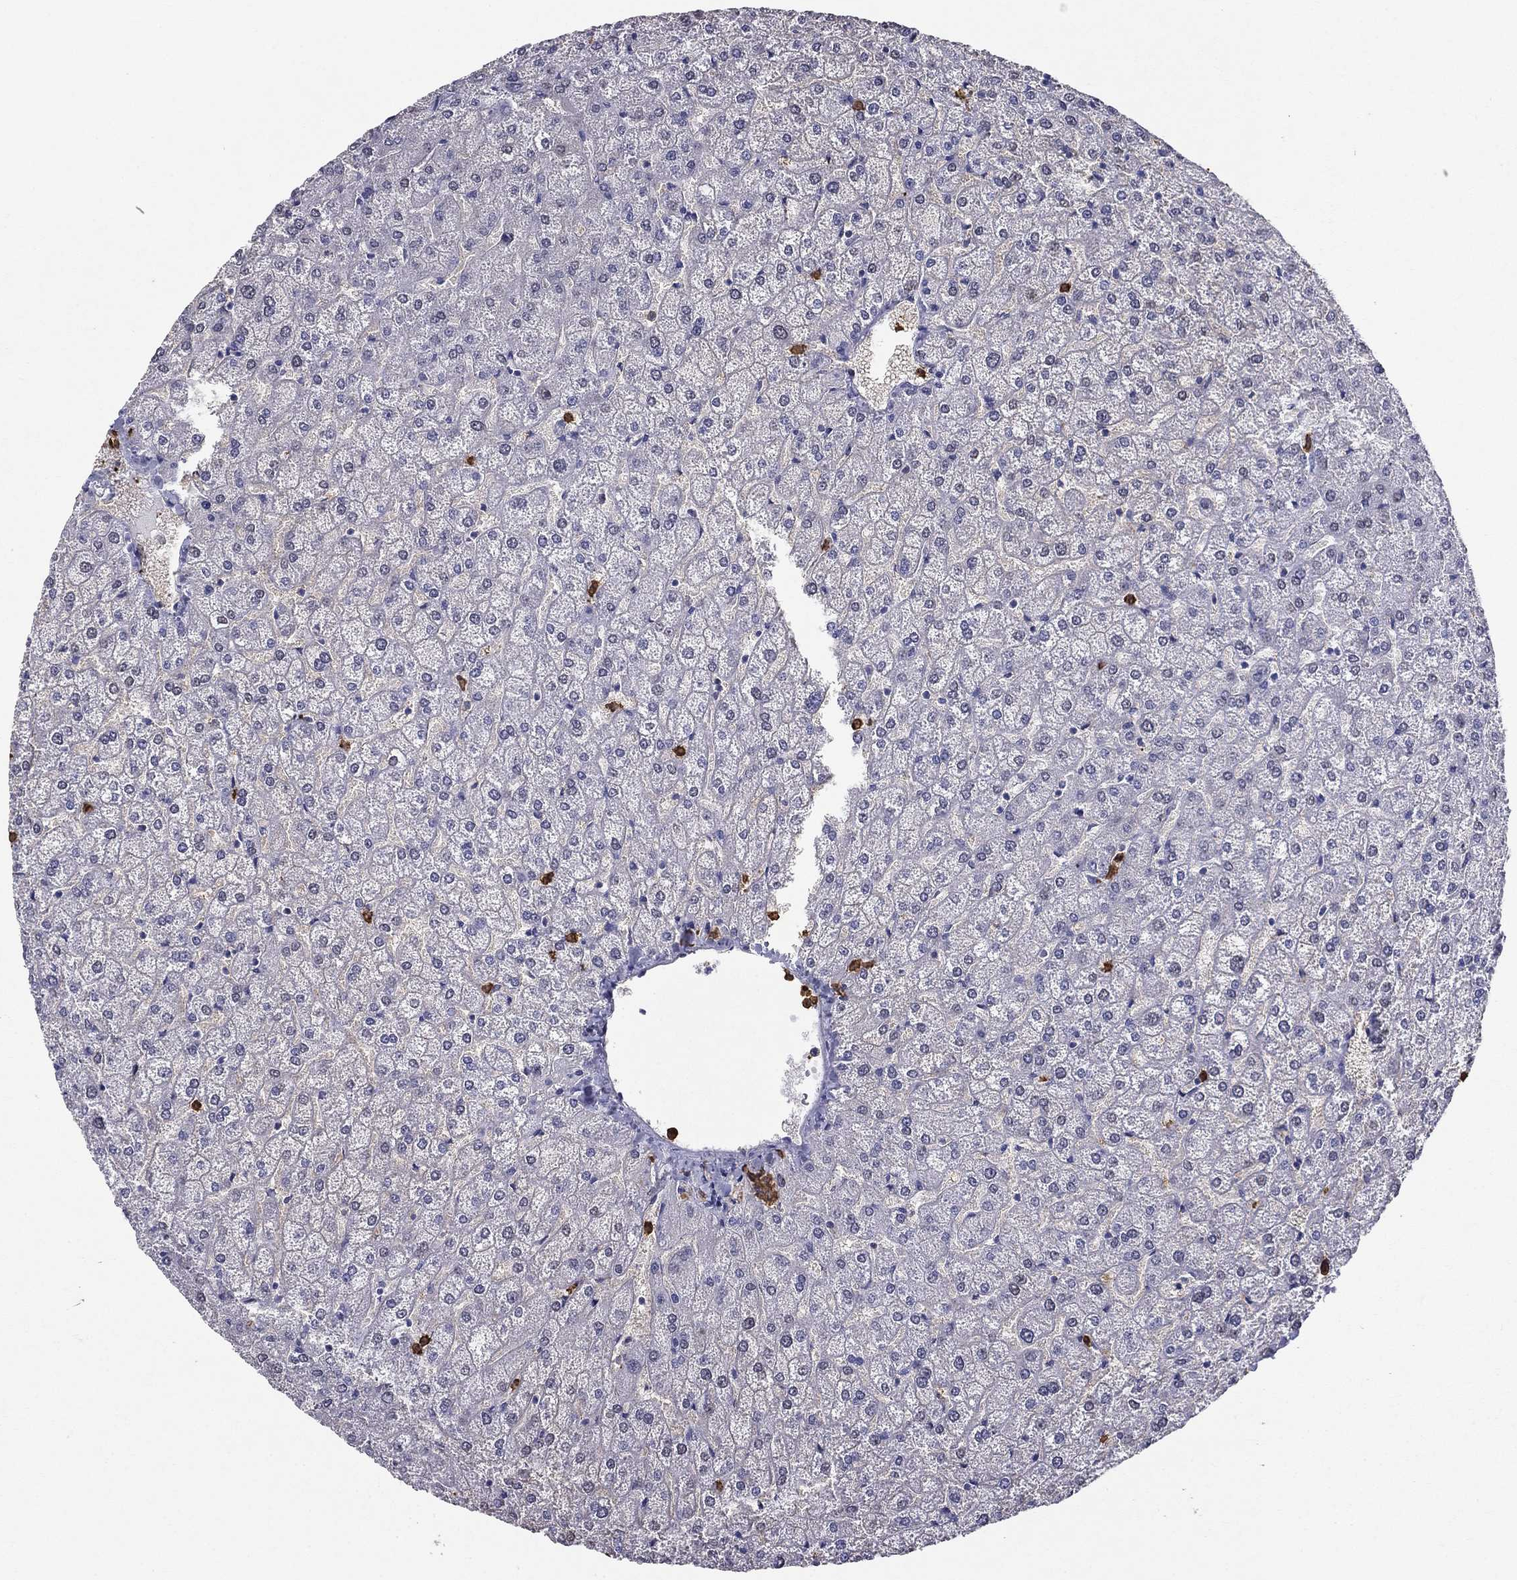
{"staining": {"intensity": "negative", "quantity": "none", "location": "none"}, "tissue": "liver", "cell_type": "Cholangiocytes", "image_type": "normal", "snomed": [{"axis": "morphology", "description": "Normal tissue, NOS"}, {"axis": "topography", "description": "Liver"}], "caption": "A high-resolution histopathology image shows IHC staining of unremarkable liver, which displays no significant staining in cholangiocytes. Brightfield microscopy of immunohistochemistry (IHC) stained with DAB (3,3'-diaminobenzidine) (brown) and hematoxylin (blue), captured at high magnification.", "gene": "IGSF8", "patient": {"sex": "female", "age": 32}}